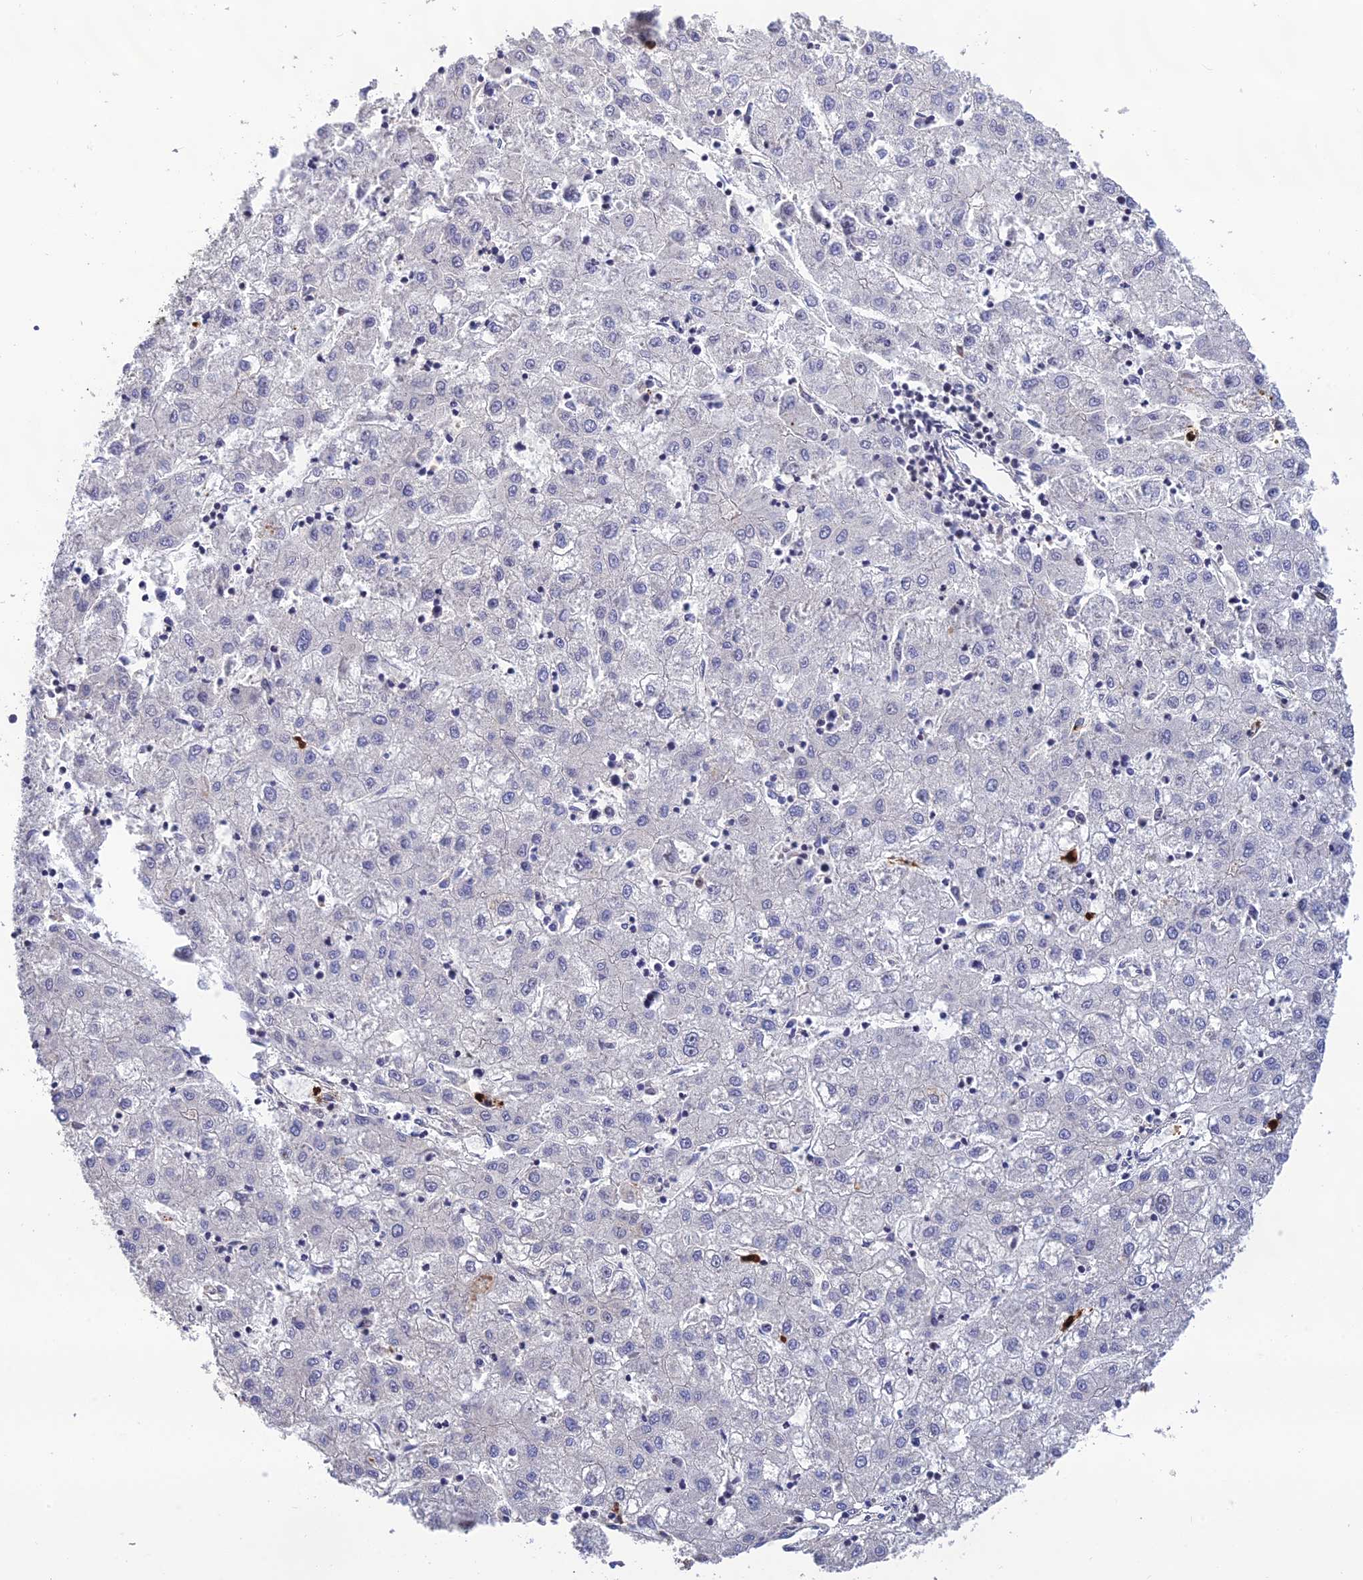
{"staining": {"intensity": "negative", "quantity": "none", "location": "none"}, "tissue": "liver cancer", "cell_type": "Tumor cells", "image_type": "cancer", "snomed": [{"axis": "morphology", "description": "Carcinoma, Hepatocellular, NOS"}, {"axis": "topography", "description": "Liver"}], "caption": "Human liver cancer stained for a protein using IHC exhibits no staining in tumor cells.", "gene": "CPSF4L", "patient": {"sex": "male", "age": 72}}